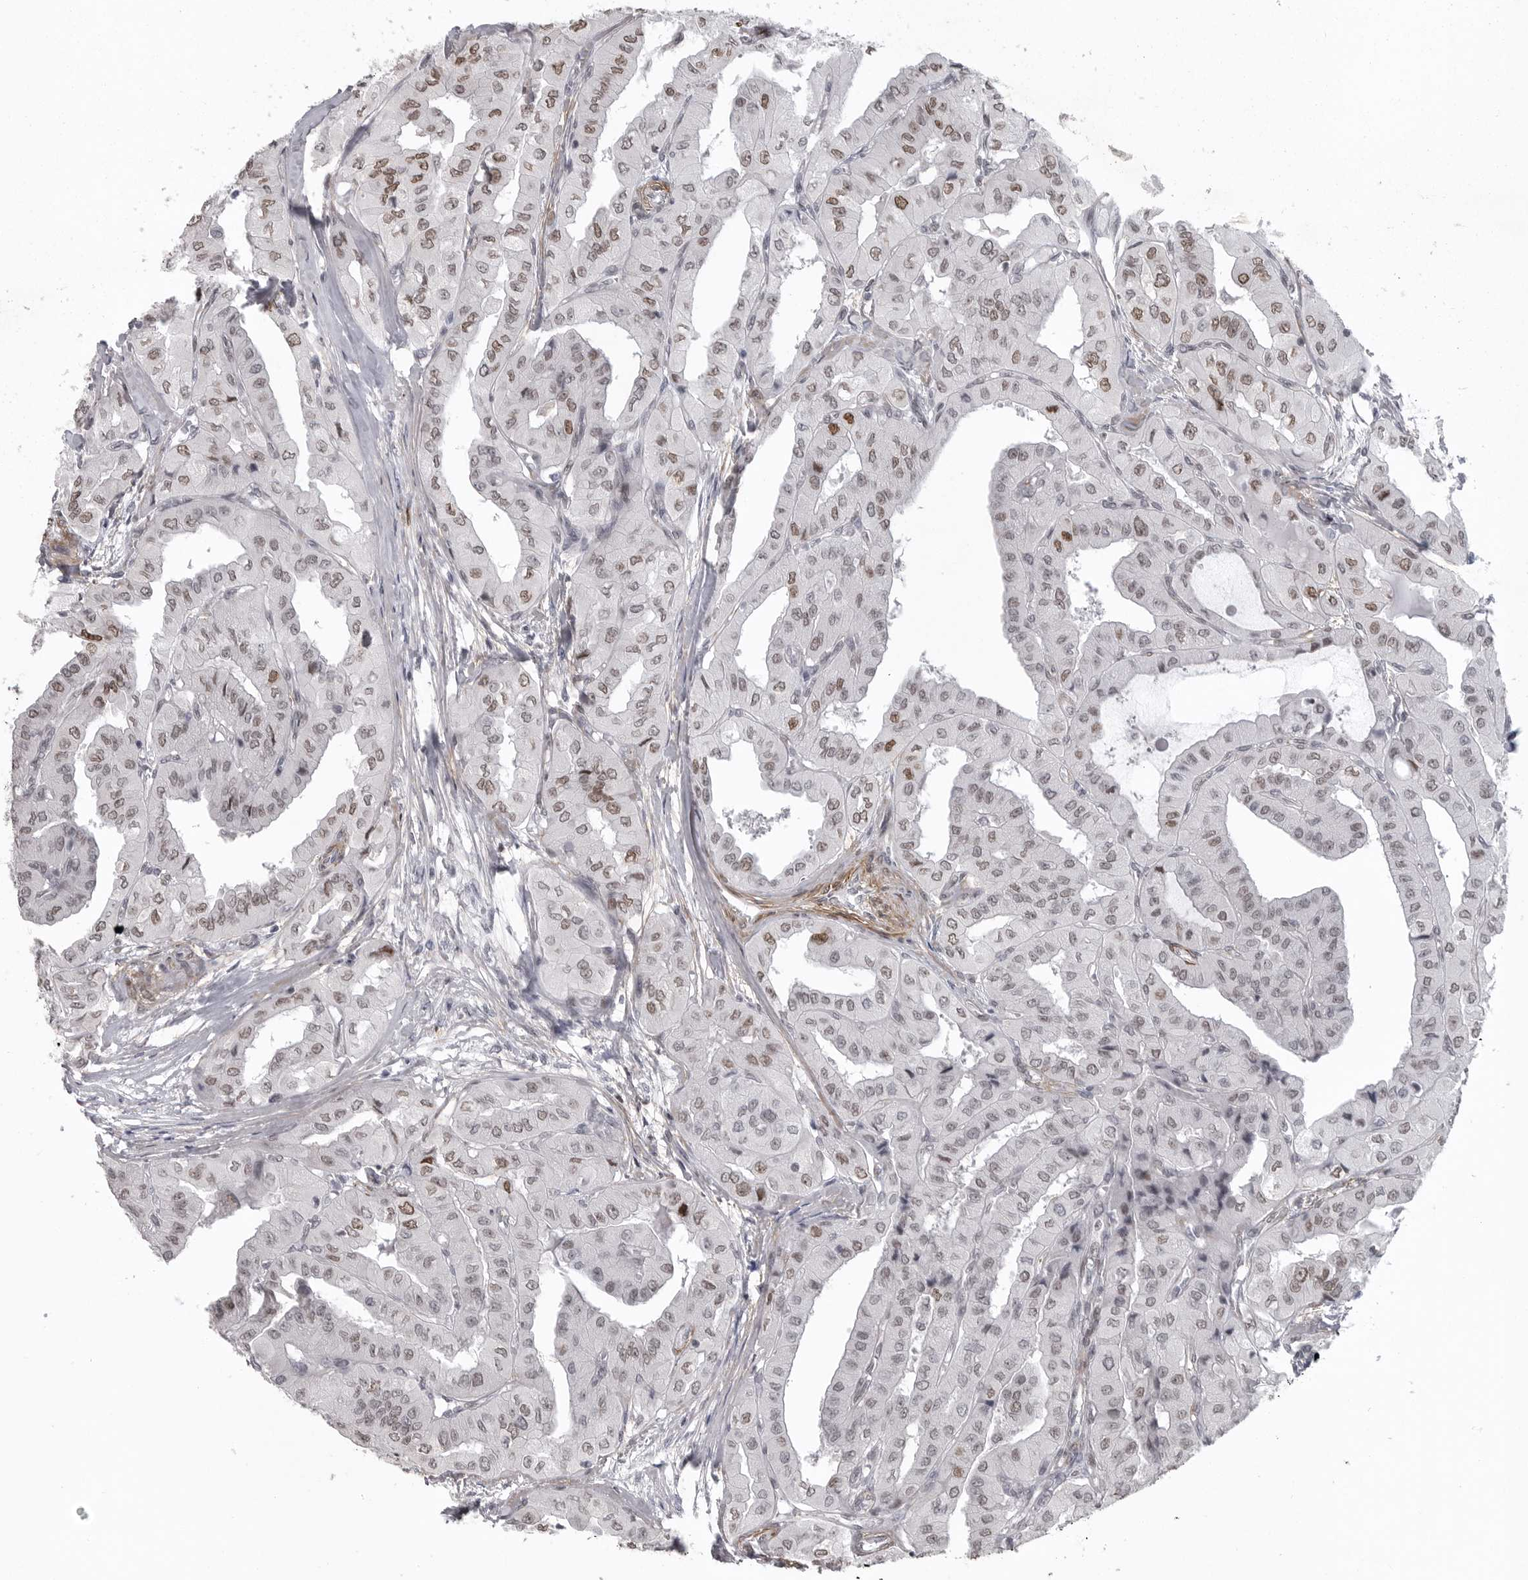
{"staining": {"intensity": "weak", "quantity": "25%-75%", "location": "nuclear"}, "tissue": "thyroid cancer", "cell_type": "Tumor cells", "image_type": "cancer", "snomed": [{"axis": "morphology", "description": "Papillary adenocarcinoma, NOS"}, {"axis": "topography", "description": "Thyroid gland"}], "caption": "Human papillary adenocarcinoma (thyroid) stained with a protein marker exhibits weak staining in tumor cells.", "gene": "HMGN3", "patient": {"sex": "female", "age": 59}}